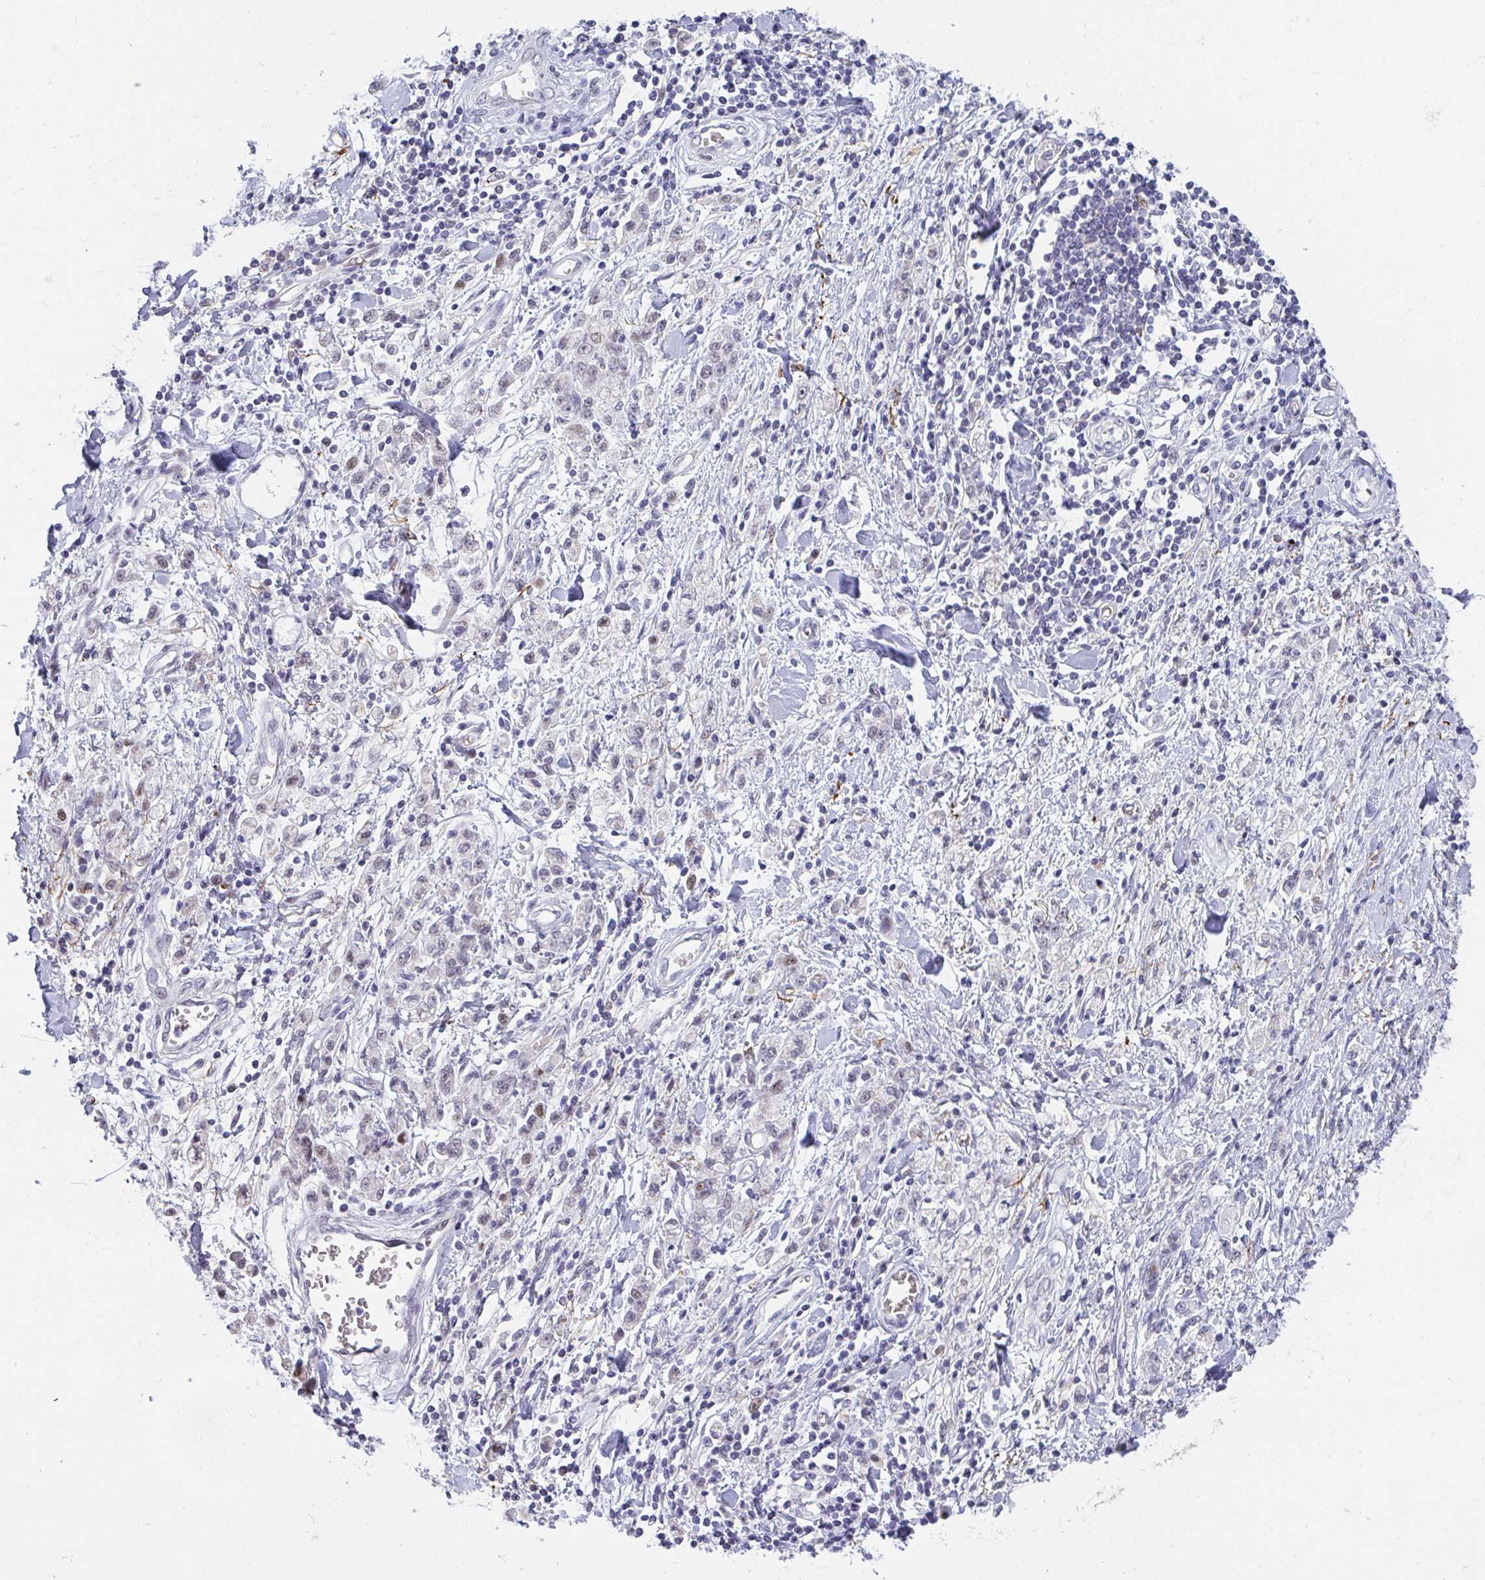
{"staining": {"intensity": "negative", "quantity": "none", "location": "none"}, "tissue": "stomach cancer", "cell_type": "Tumor cells", "image_type": "cancer", "snomed": [{"axis": "morphology", "description": "Adenocarcinoma, NOS"}, {"axis": "topography", "description": "Stomach"}], "caption": "Protein analysis of stomach adenocarcinoma demonstrates no significant expression in tumor cells. The staining is performed using DAB brown chromogen with nuclei counter-stained in using hematoxylin.", "gene": "TNMD", "patient": {"sex": "male", "age": 77}}